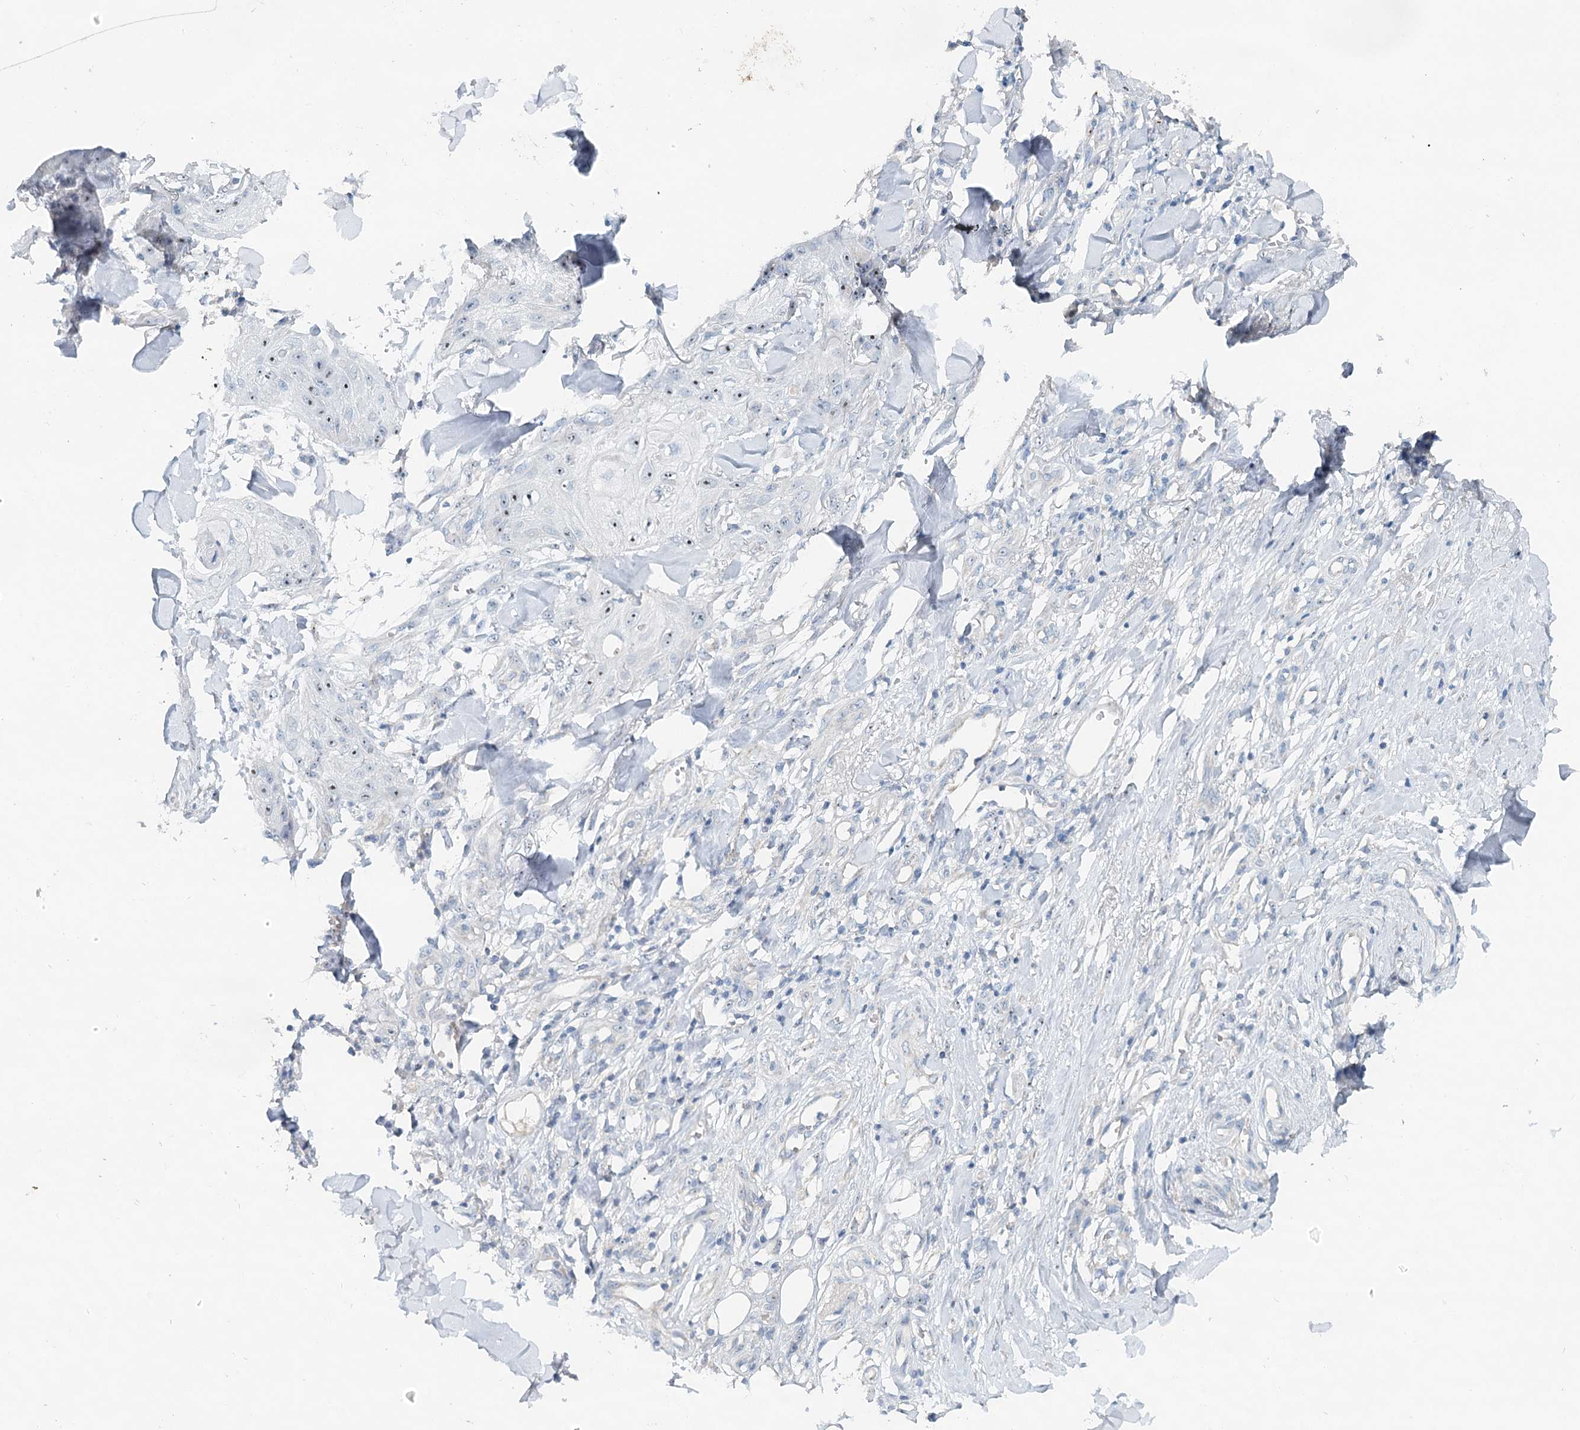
{"staining": {"intensity": "negative", "quantity": "none", "location": "none"}, "tissue": "skin cancer", "cell_type": "Tumor cells", "image_type": "cancer", "snomed": [{"axis": "morphology", "description": "Squamous cell carcinoma, NOS"}, {"axis": "topography", "description": "Skin"}], "caption": "The histopathology image displays no staining of tumor cells in skin squamous cell carcinoma.", "gene": "RBM43", "patient": {"sex": "male", "age": 74}}